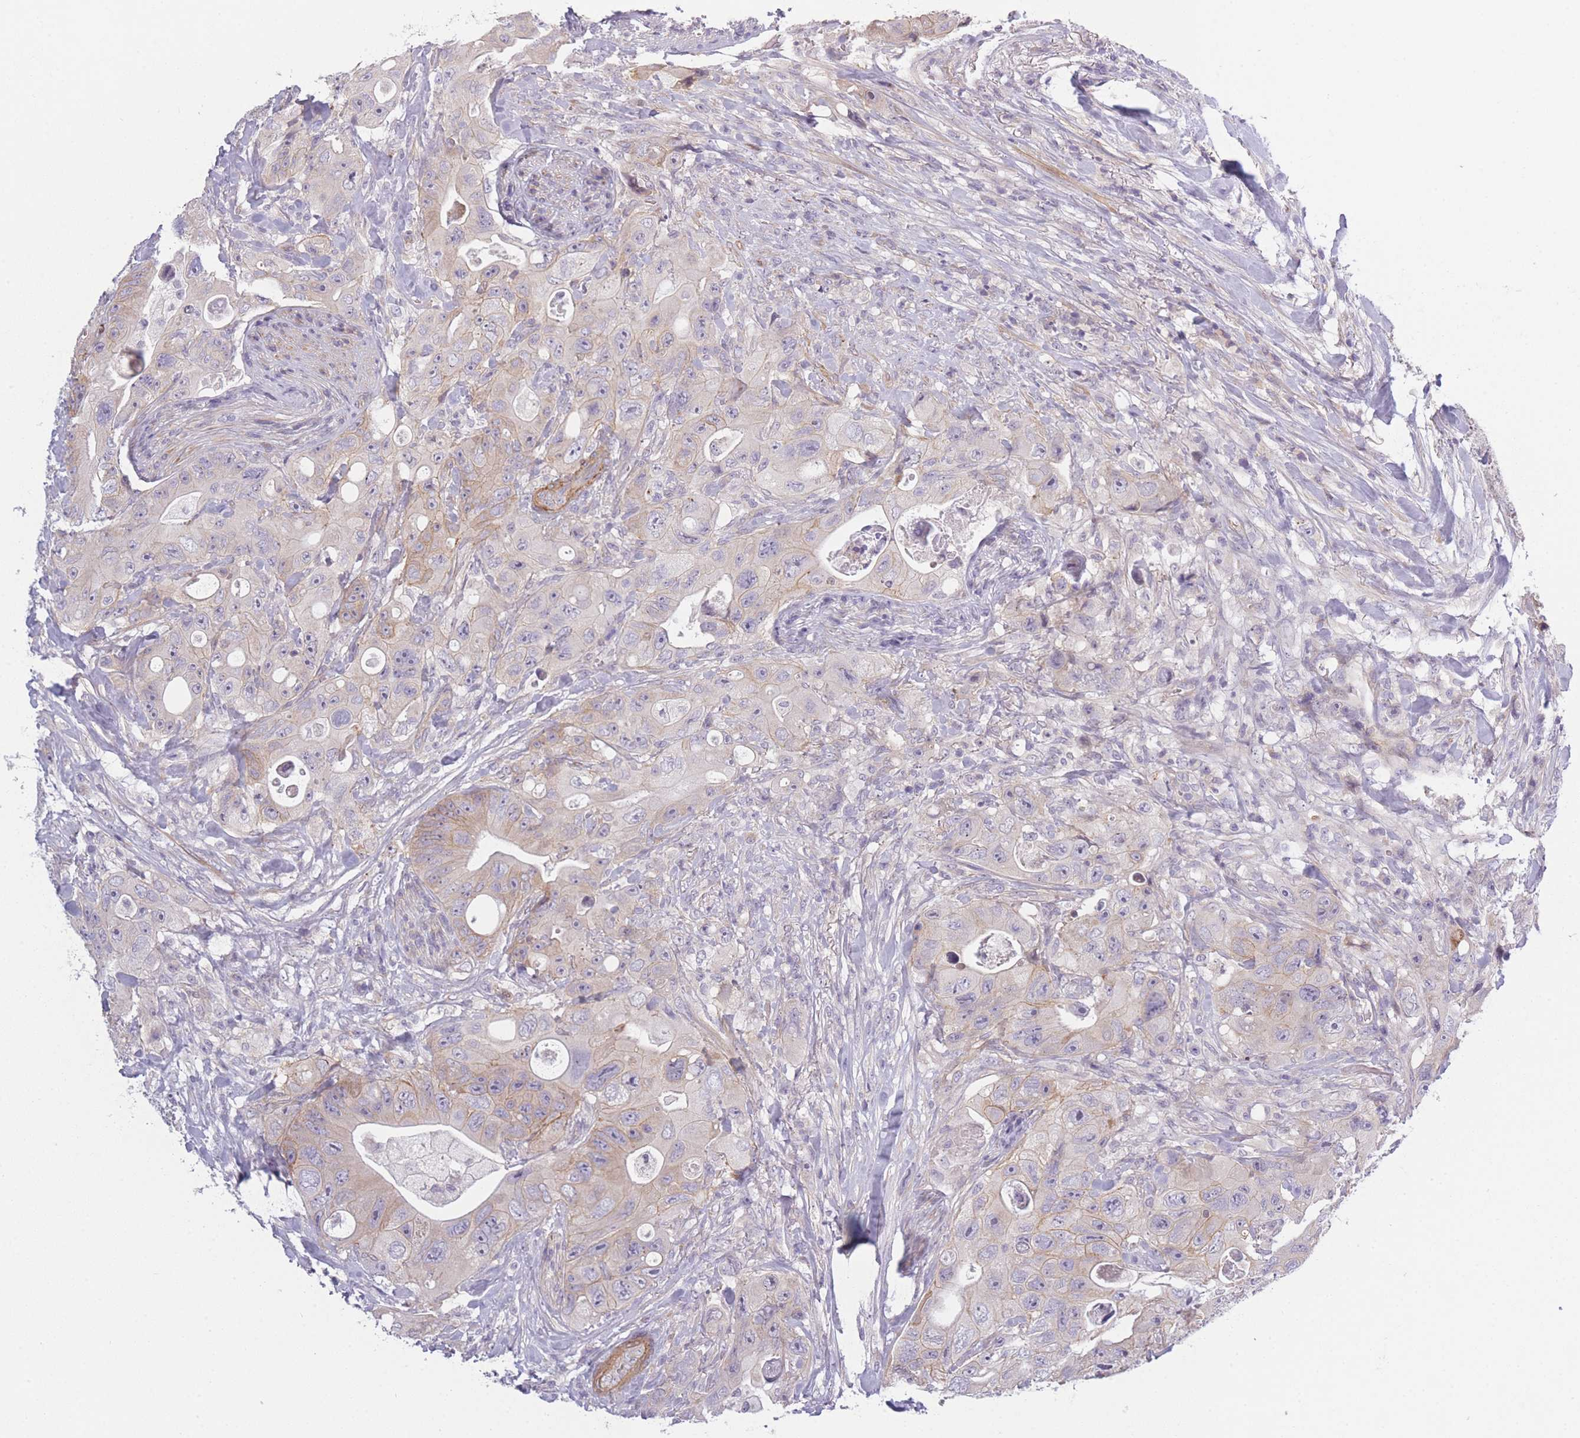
{"staining": {"intensity": "weak", "quantity": "<25%", "location": "cytoplasmic/membranous"}, "tissue": "colorectal cancer", "cell_type": "Tumor cells", "image_type": "cancer", "snomed": [{"axis": "morphology", "description": "Adenocarcinoma, NOS"}, {"axis": "topography", "description": "Colon"}], "caption": "This photomicrograph is of colorectal cancer stained with immunohistochemistry to label a protein in brown with the nuclei are counter-stained blue. There is no staining in tumor cells.", "gene": "SLC7A6", "patient": {"sex": "female", "age": 46}}